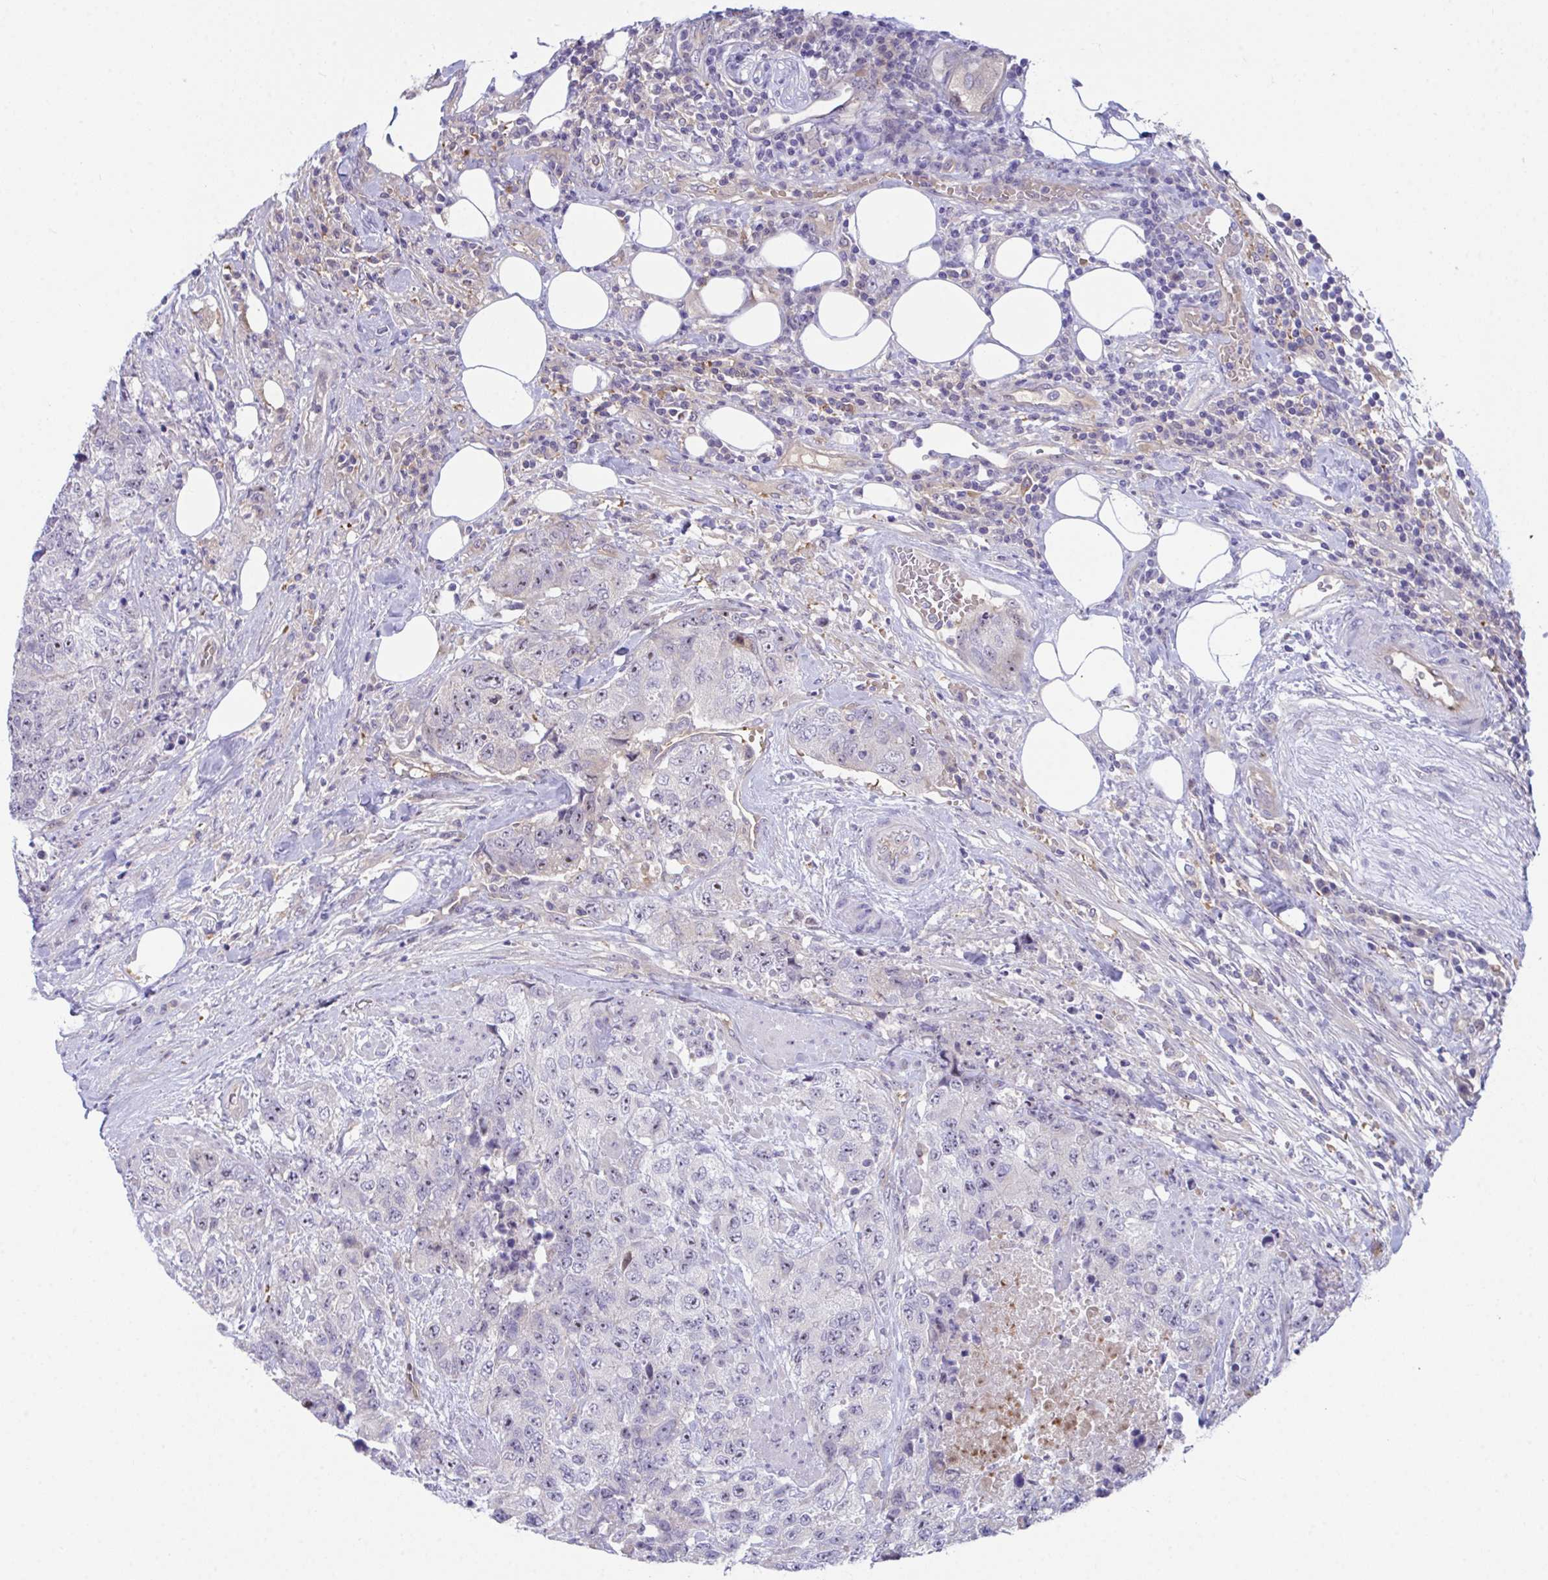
{"staining": {"intensity": "weak", "quantity": "25%-75%", "location": "nuclear"}, "tissue": "urothelial cancer", "cell_type": "Tumor cells", "image_type": "cancer", "snomed": [{"axis": "morphology", "description": "Urothelial carcinoma, High grade"}, {"axis": "topography", "description": "Urinary bladder"}], "caption": "Protein expression analysis of urothelial cancer displays weak nuclear staining in approximately 25%-75% of tumor cells.", "gene": "CENPQ", "patient": {"sex": "female", "age": 78}}